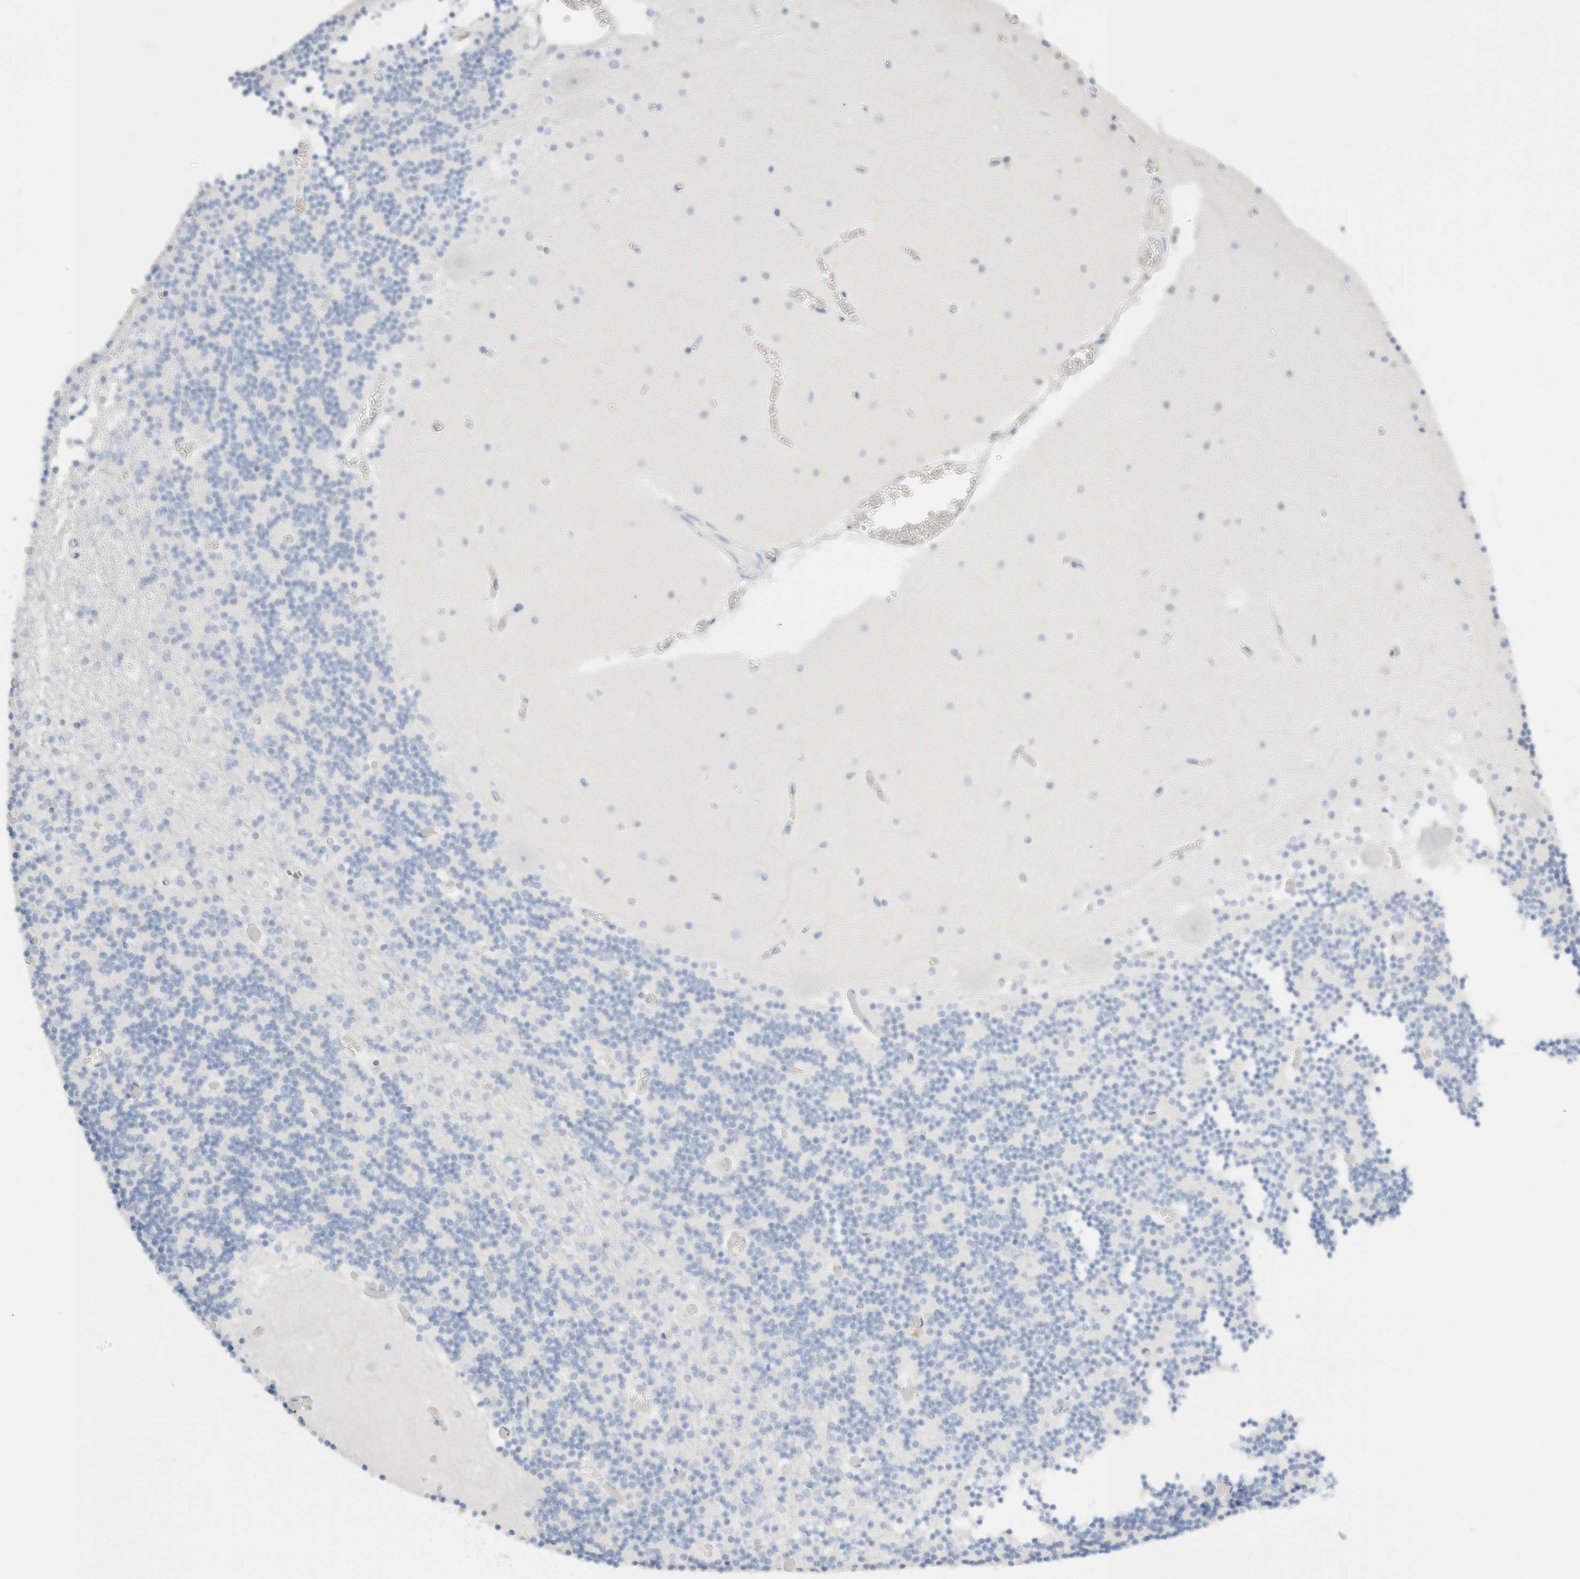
{"staining": {"intensity": "negative", "quantity": "none", "location": "none"}, "tissue": "cerebellum", "cell_type": "Cells in granular layer", "image_type": "normal", "snomed": [{"axis": "morphology", "description": "Normal tissue, NOS"}, {"axis": "topography", "description": "Cerebellum"}], "caption": "High power microscopy photomicrograph of an IHC histopathology image of unremarkable cerebellum, revealing no significant expression in cells in granular layer.", "gene": "ARG1", "patient": {"sex": "female", "age": 28}}